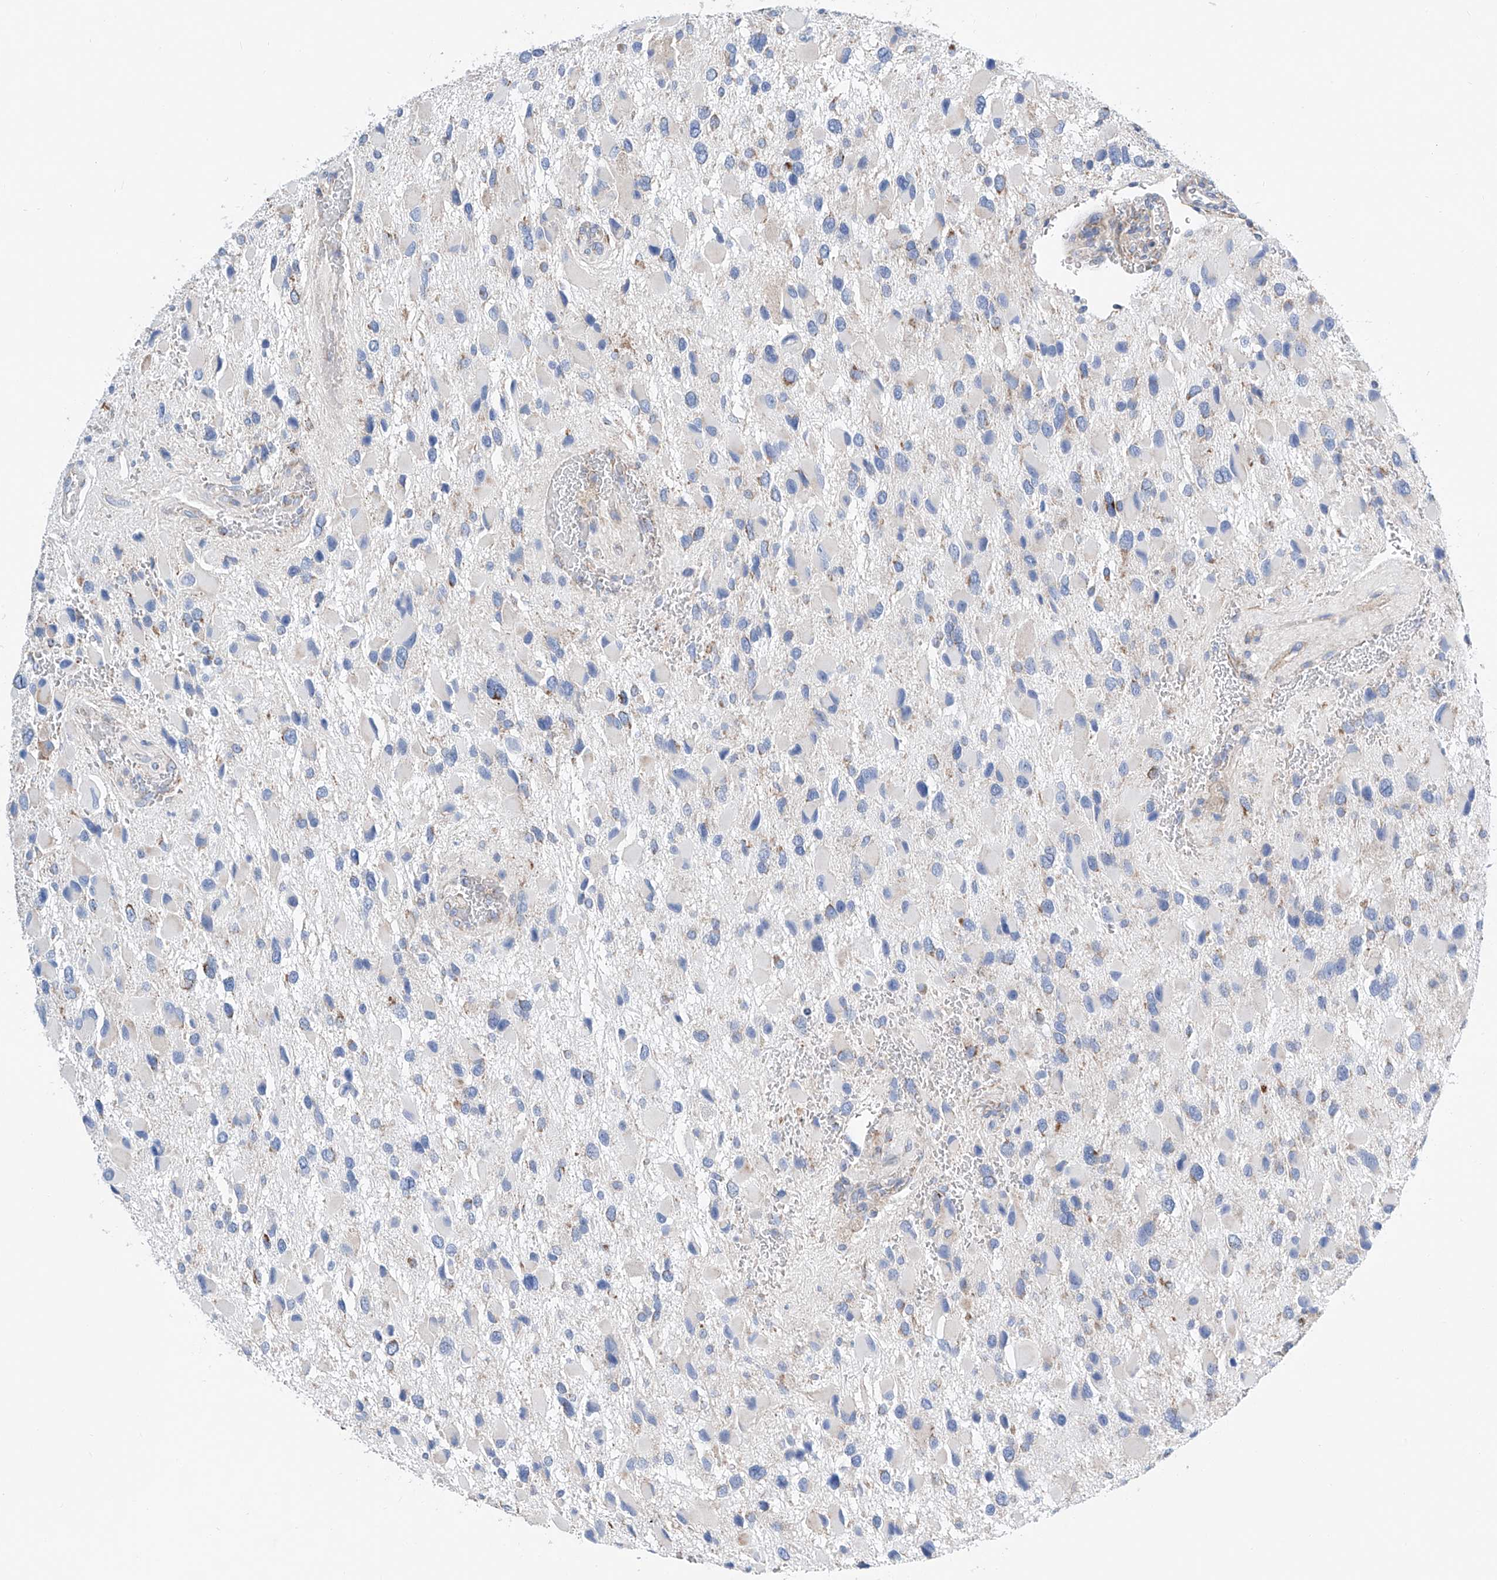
{"staining": {"intensity": "negative", "quantity": "none", "location": "none"}, "tissue": "glioma", "cell_type": "Tumor cells", "image_type": "cancer", "snomed": [{"axis": "morphology", "description": "Glioma, malignant, High grade"}, {"axis": "topography", "description": "Brain"}], "caption": "Tumor cells are negative for brown protein staining in high-grade glioma (malignant).", "gene": "MAD2L1", "patient": {"sex": "male", "age": 53}}